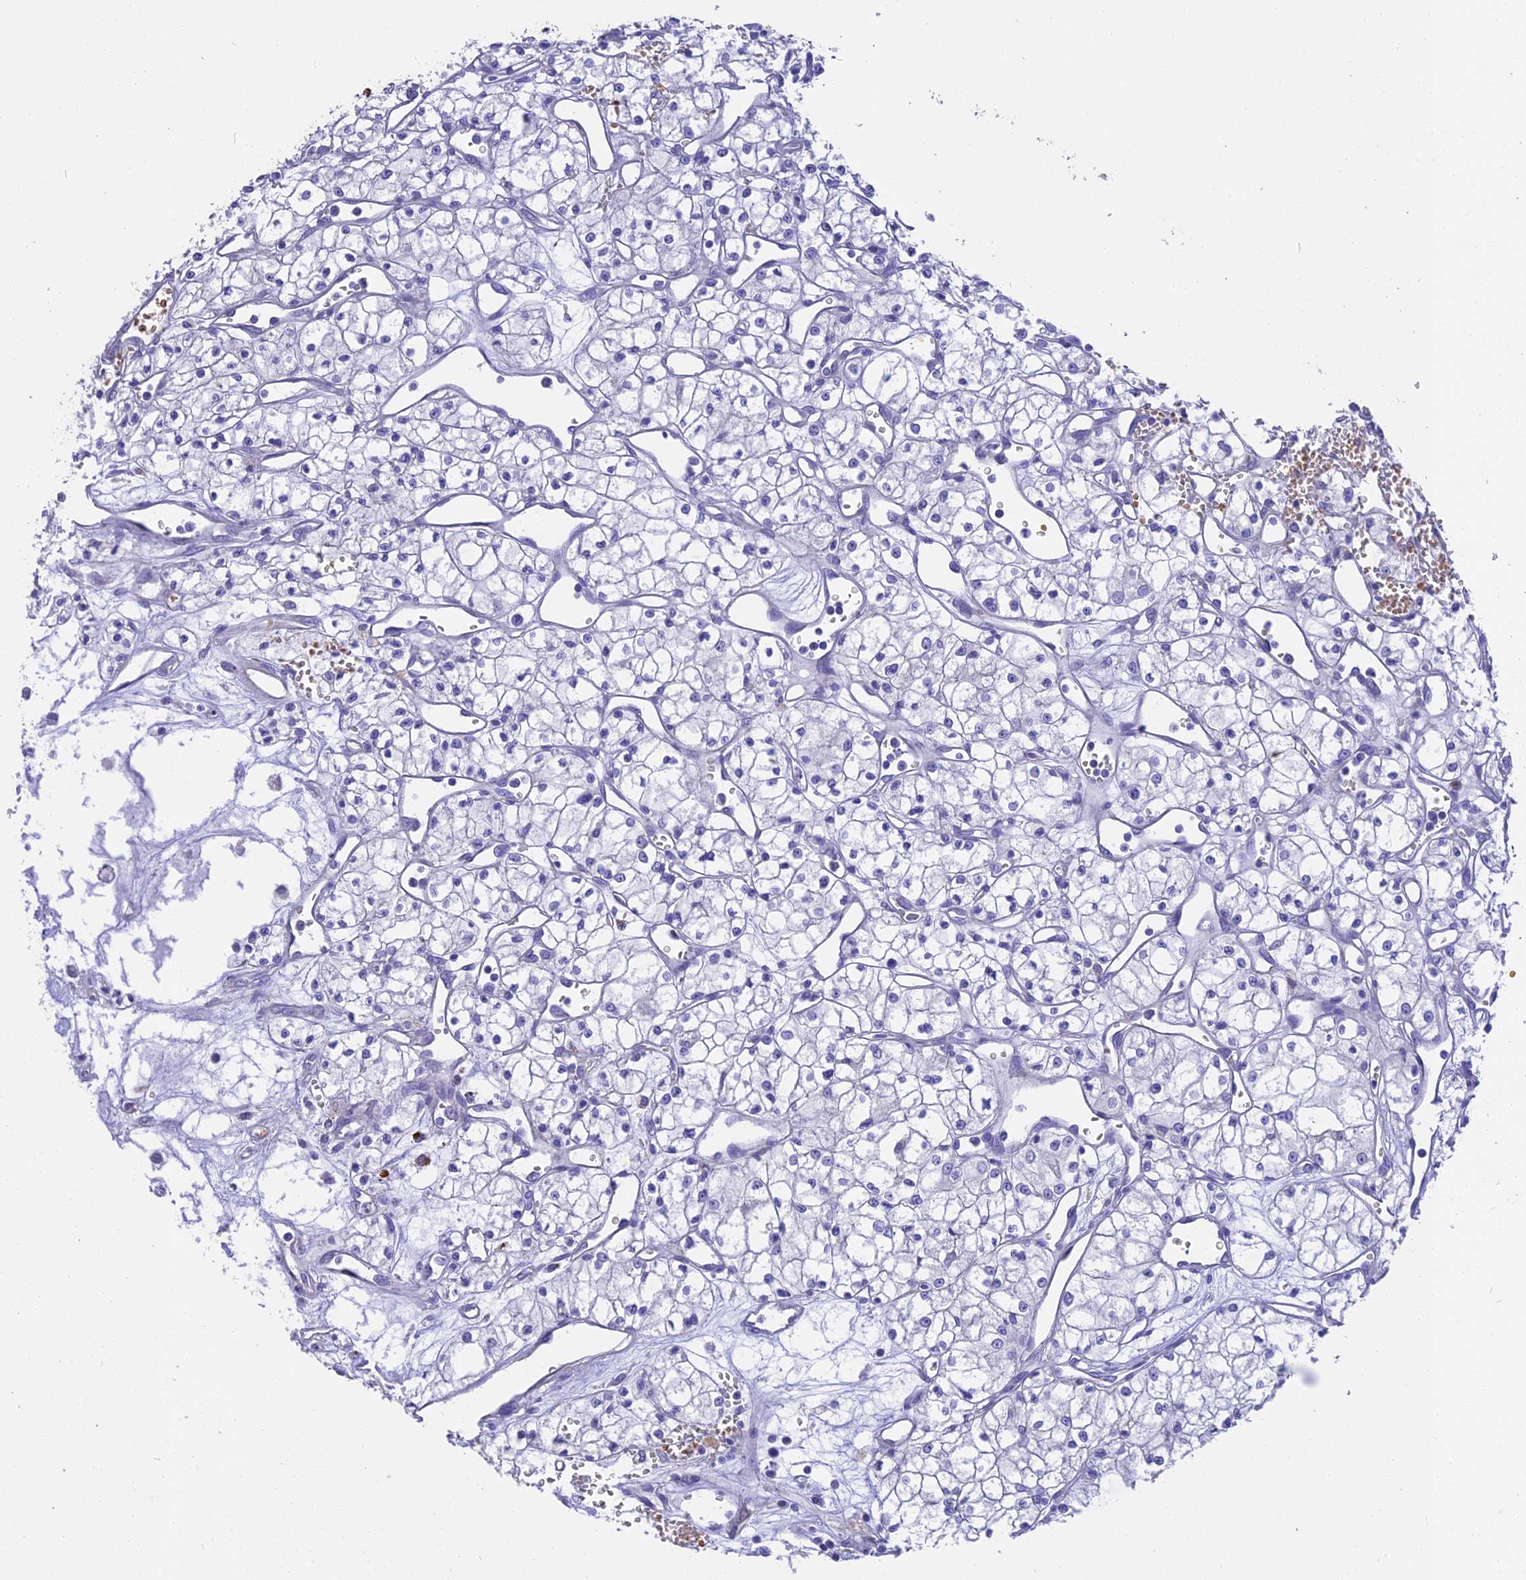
{"staining": {"intensity": "negative", "quantity": "none", "location": "none"}, "tissue": "renal cancer", "cell_type": "Tumor cells", "image_type": "cancer", "snomed": [{"axis": "morphology", "description": "Adenocarcinoma, NOS"}, {"axis": "topography", "description": "Kidney"}], "caption": "This is a photomicrograph of immunohistochemistry (IHC) staining of renal adenocarcinoma, which shows no staining in tumor cells. Brightfield microscopy of immunohistochemistry (IHC) stained with DAB (brown) and hematoxylin (blue), captured at high magnification.", "gene": "TNNC2", "patient": {"sex": "male", "age": 59}}